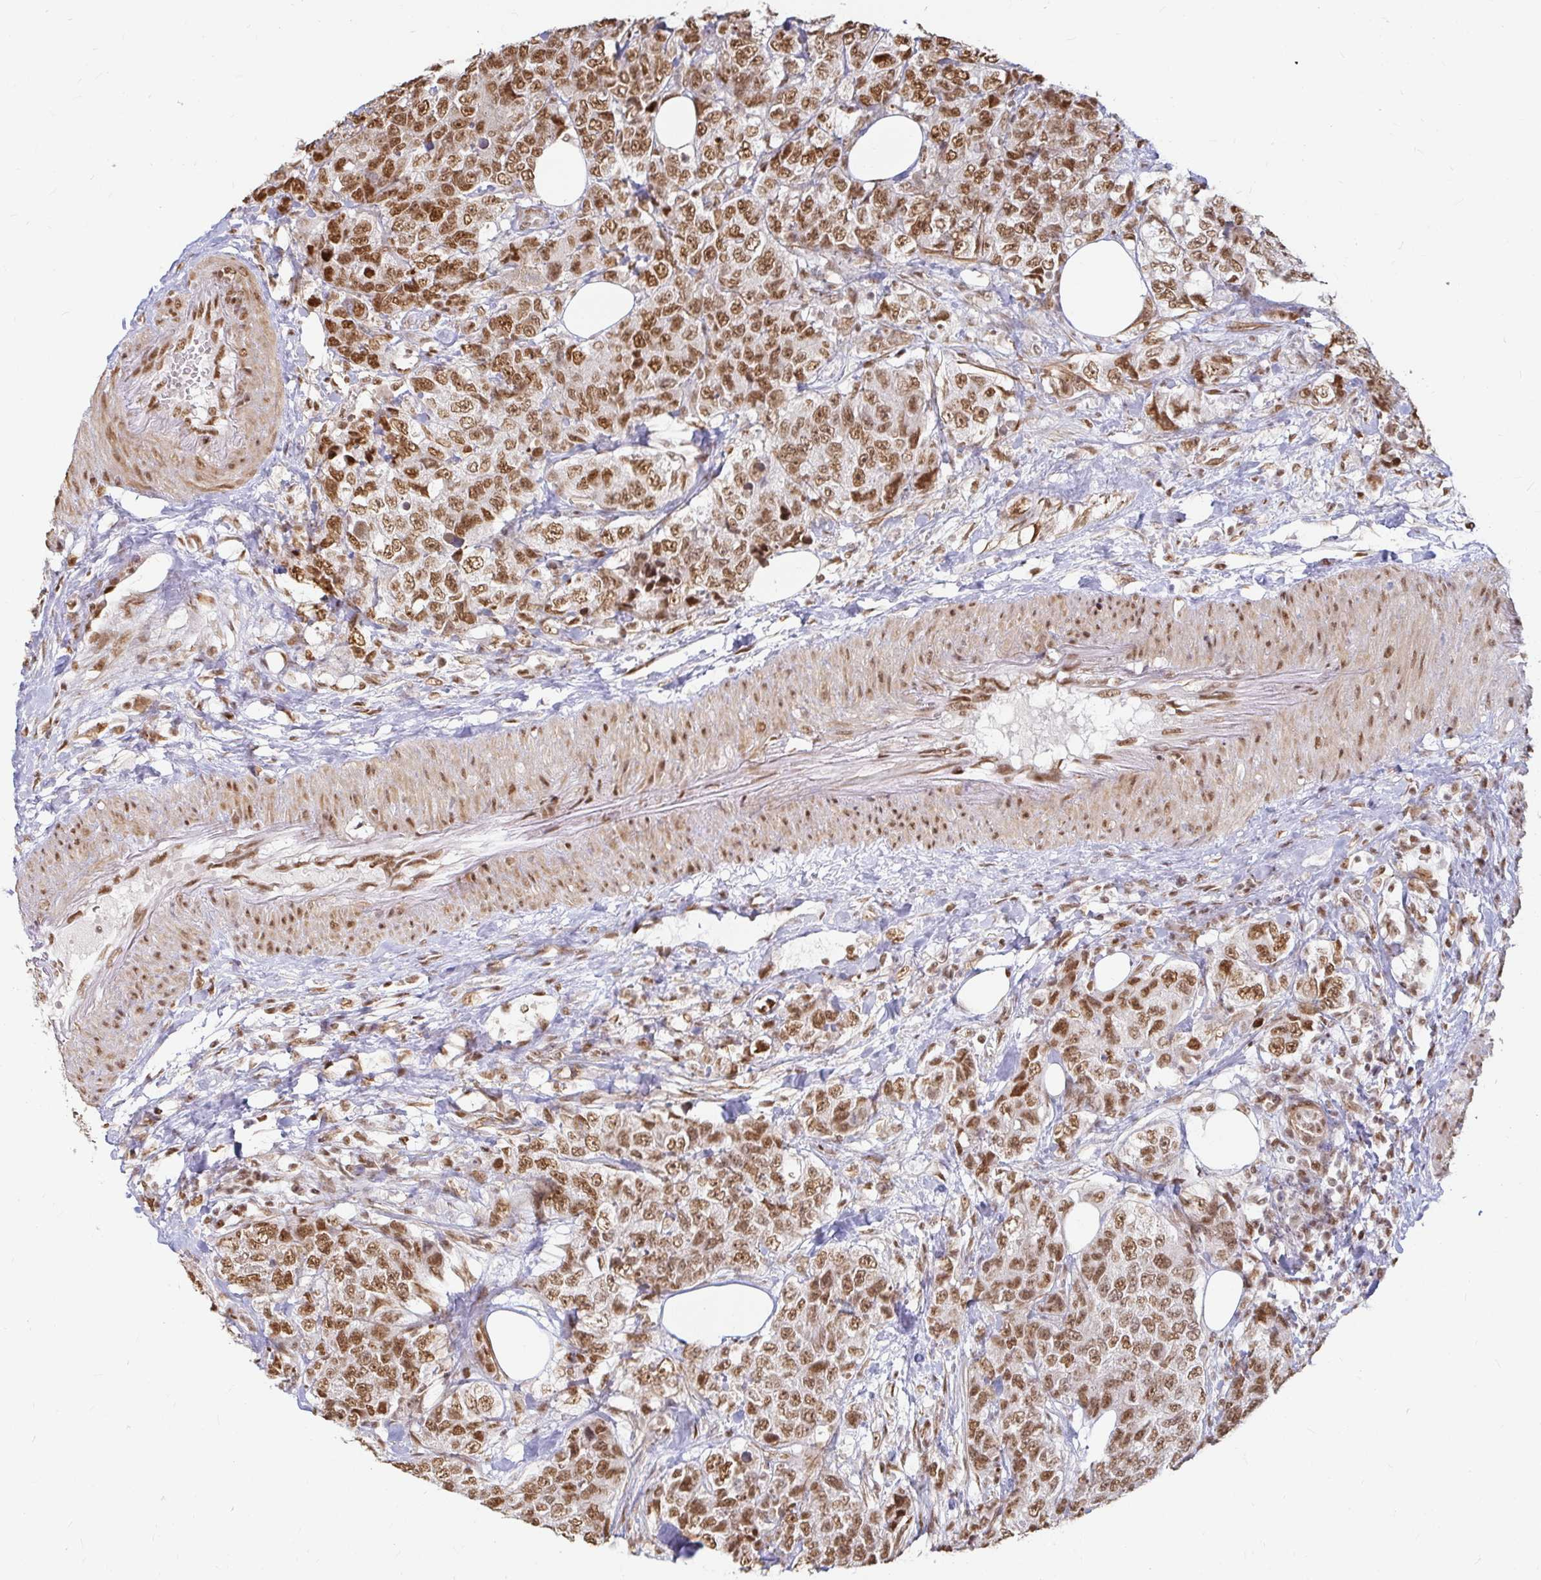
{"staining": {"intensity": "strong", "quantity": ">75%", "location": "nuclear"}, "tissue": "urothelial cancer", "cell_type": "Tumor cells", "image_type": "cancer", "snomed": [{"axis": "morphology", "description": "Urothelial carcinoma, High grade"}, {"axis": "topography", "description": "Urinary bladder"}], "caption": "Urothelial carcinoma (high-grade) stained with a brown dye demonstrates strong nuclear positive positivity in approximately >75% of tumor cells.", "gene": "HNRNPU", "patient": {"sex": "female", "age": 78}}